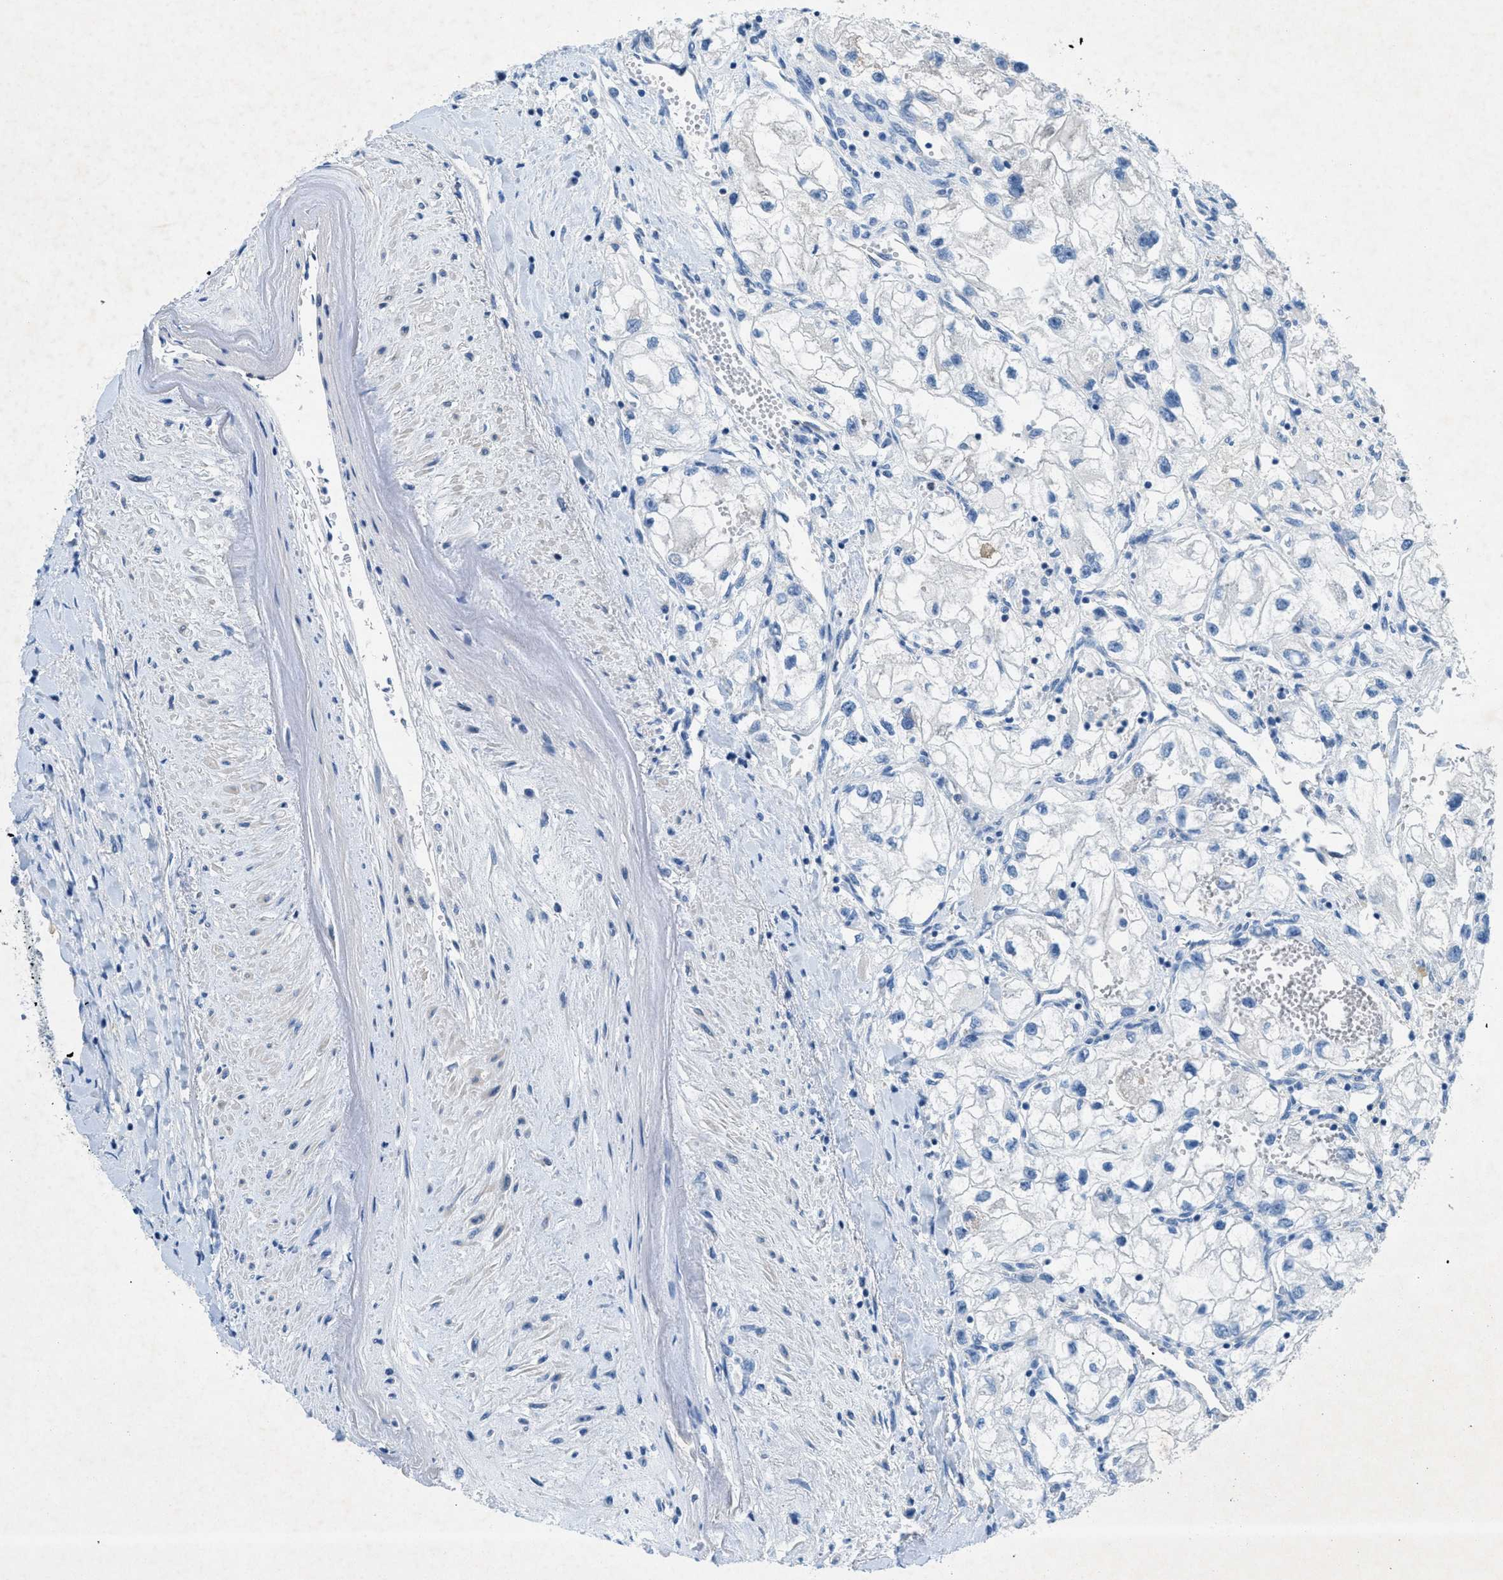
{"staining": {"intensity": "negative", "quantity": "none", "location": "none"}, "tissue": "renal cancer", "cell_type": "Tumor cells", "image_type": "cancer", "snomed": [{"axis": "morphology", "description": "Adenocarcinoma, NOS"}, {"axis": "topography", "description": "Kidney"}], "caption": "DAB (3,3'-diaminobenzidine) immunohistochemical staining of renal cancer (adenocarcinoma) exhibits no significant expression in tumor cells.", "gene": "GALNT17", "patient": {"sex": "female", "age": 70}}